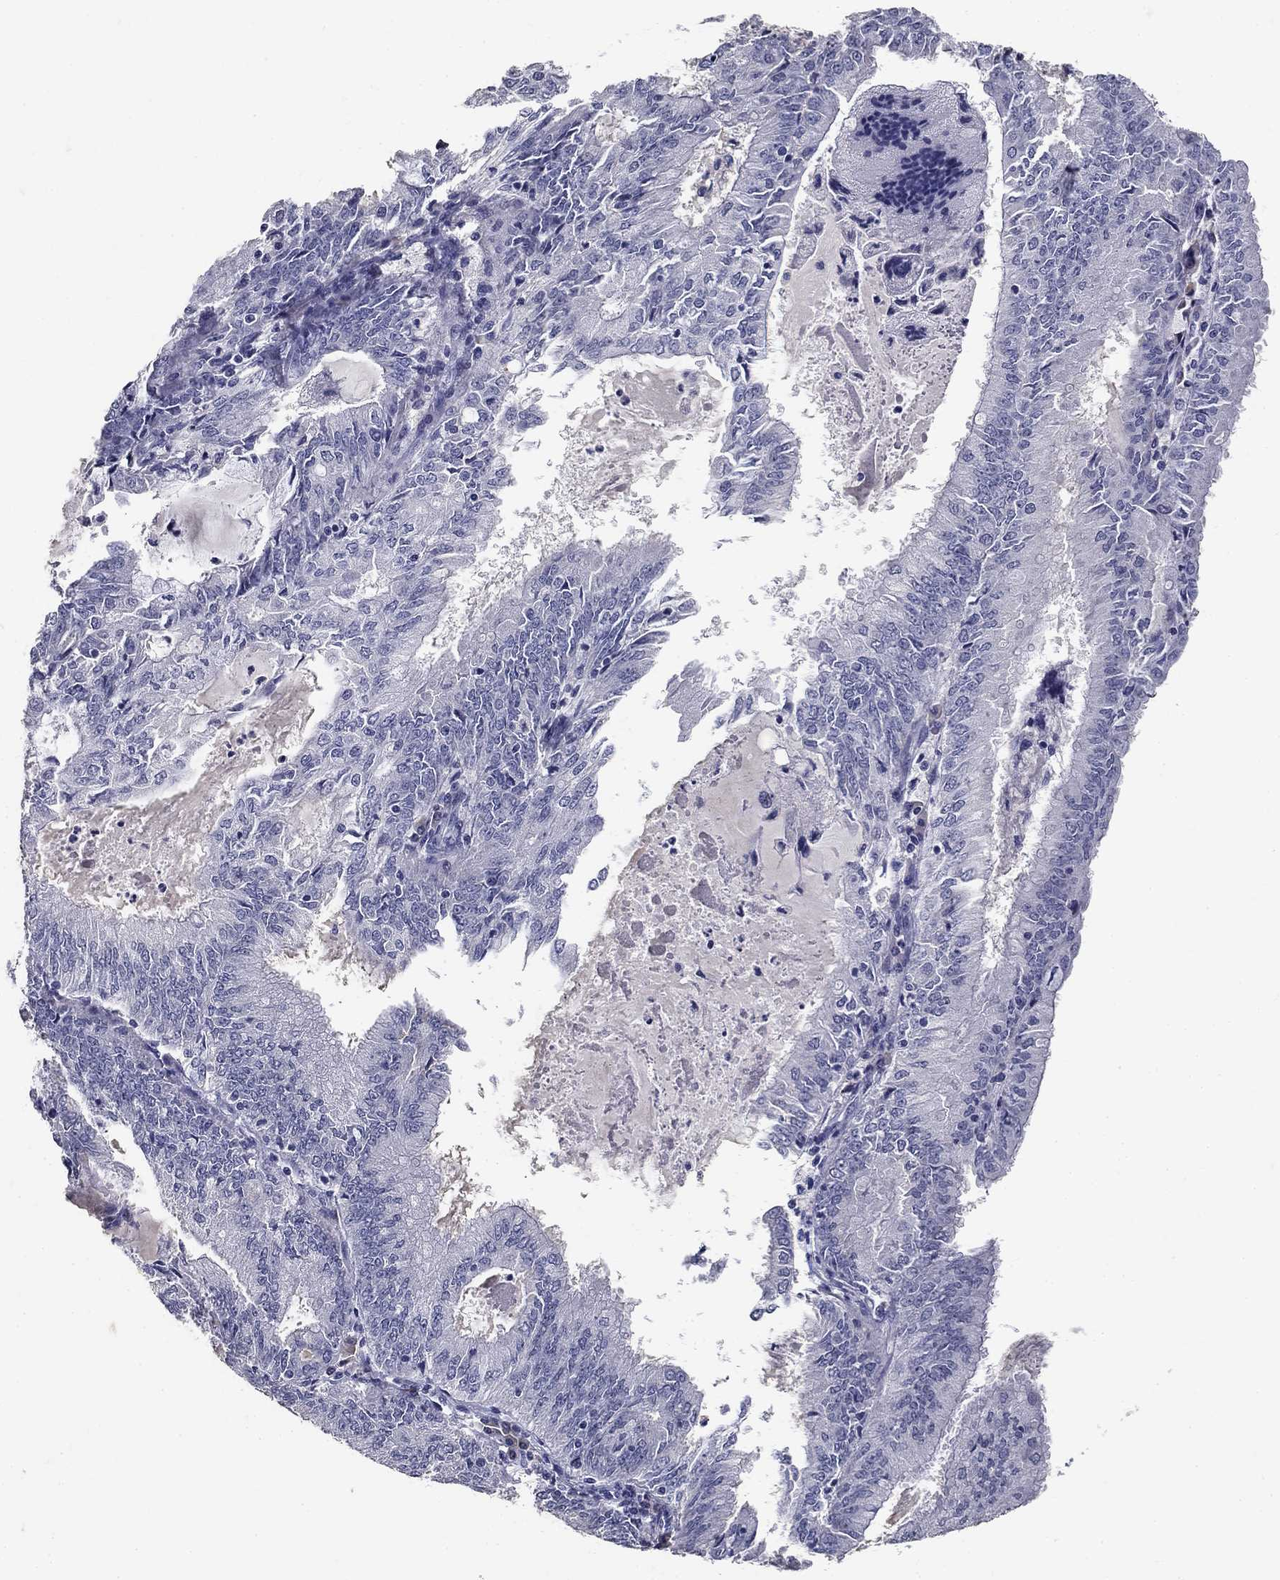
{"staining": {"intensity": "negative", "quantity": "none", "location": "none"}, "tissue": "endometrial cancer", "cell_type": "Tumor cells", "image_type": "cancer", "snomed": [{"axis": "morphology", "description": "Adenocarcinoma, NOS"}, {"axis": "topography", "description": "Endometrium"}], "caption": "This image is of endometrial cancer (adenocarcinoma) stained with immunohistochemistry (IHC) to label a protein in brown with the nuclei are counter-stained blue. There is no staining in tumor cells. The staining is performed using DAB brown chromogen with nuclei counter-stained in using hematoxylin.", "gene": "POMC", "patient": {"sex": "female", "age": 57}}